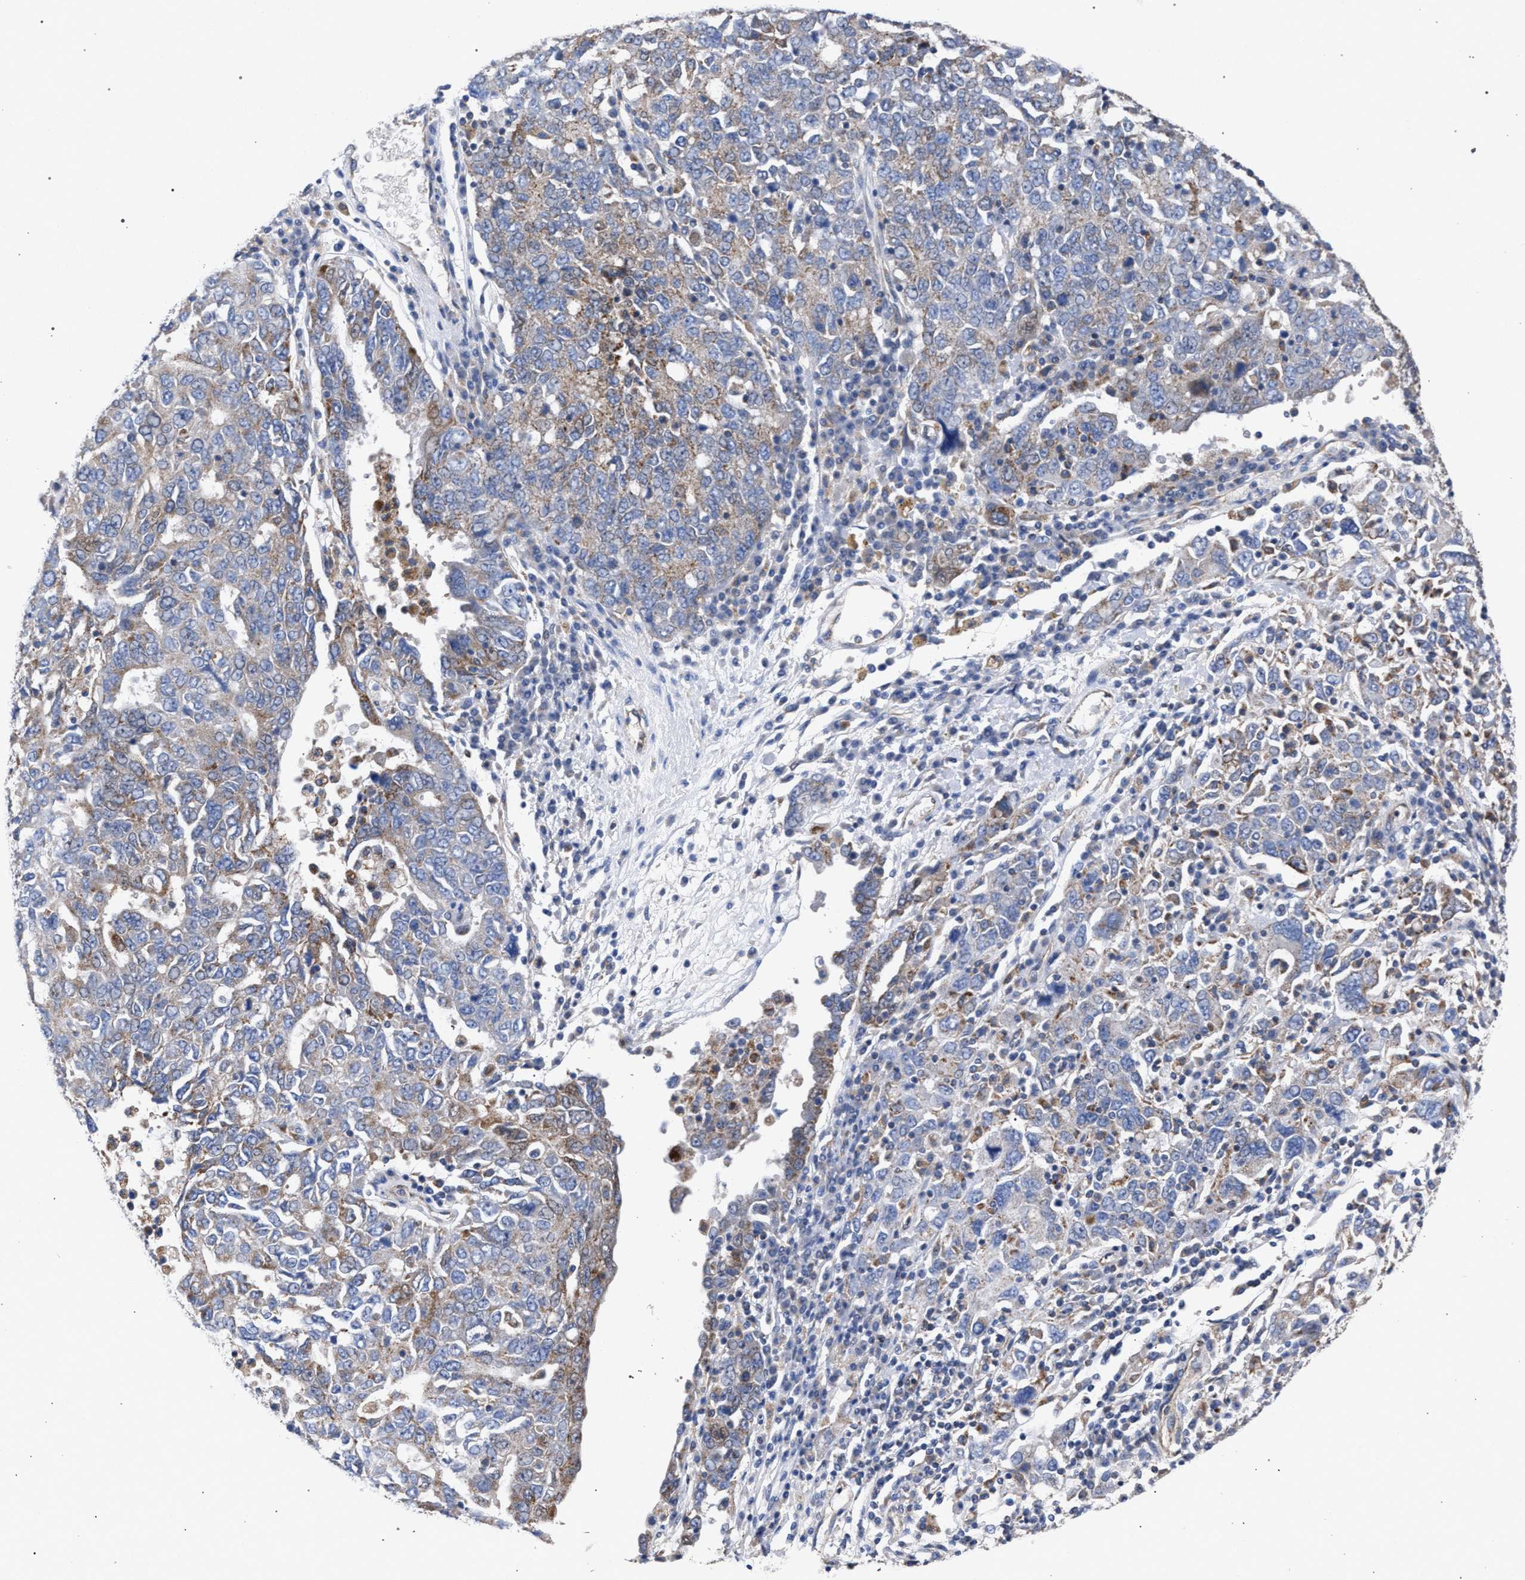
{"staining": {"intensity": "moderate", "quantity": "<25%", "location": "cytoplasmic/membranous"}, "tissue": "ovarian cancer", "cell_type": "Tumor cells", "image_type": "cancer", "snomed": [{"axis": "morphology", "description": "Carcinoma, endometroid"}, {"axis": "topography", "description": "Ovary"}], "caption": "Immunohistochemical staining of endometroid carcinoma (ovarian) shows low levels of moderate cytoplasmic/membranous protein positivity in approximately <25% of tumor cells.", "gene": "GMPR", "patient": {"sex": "female", "age": 62}}